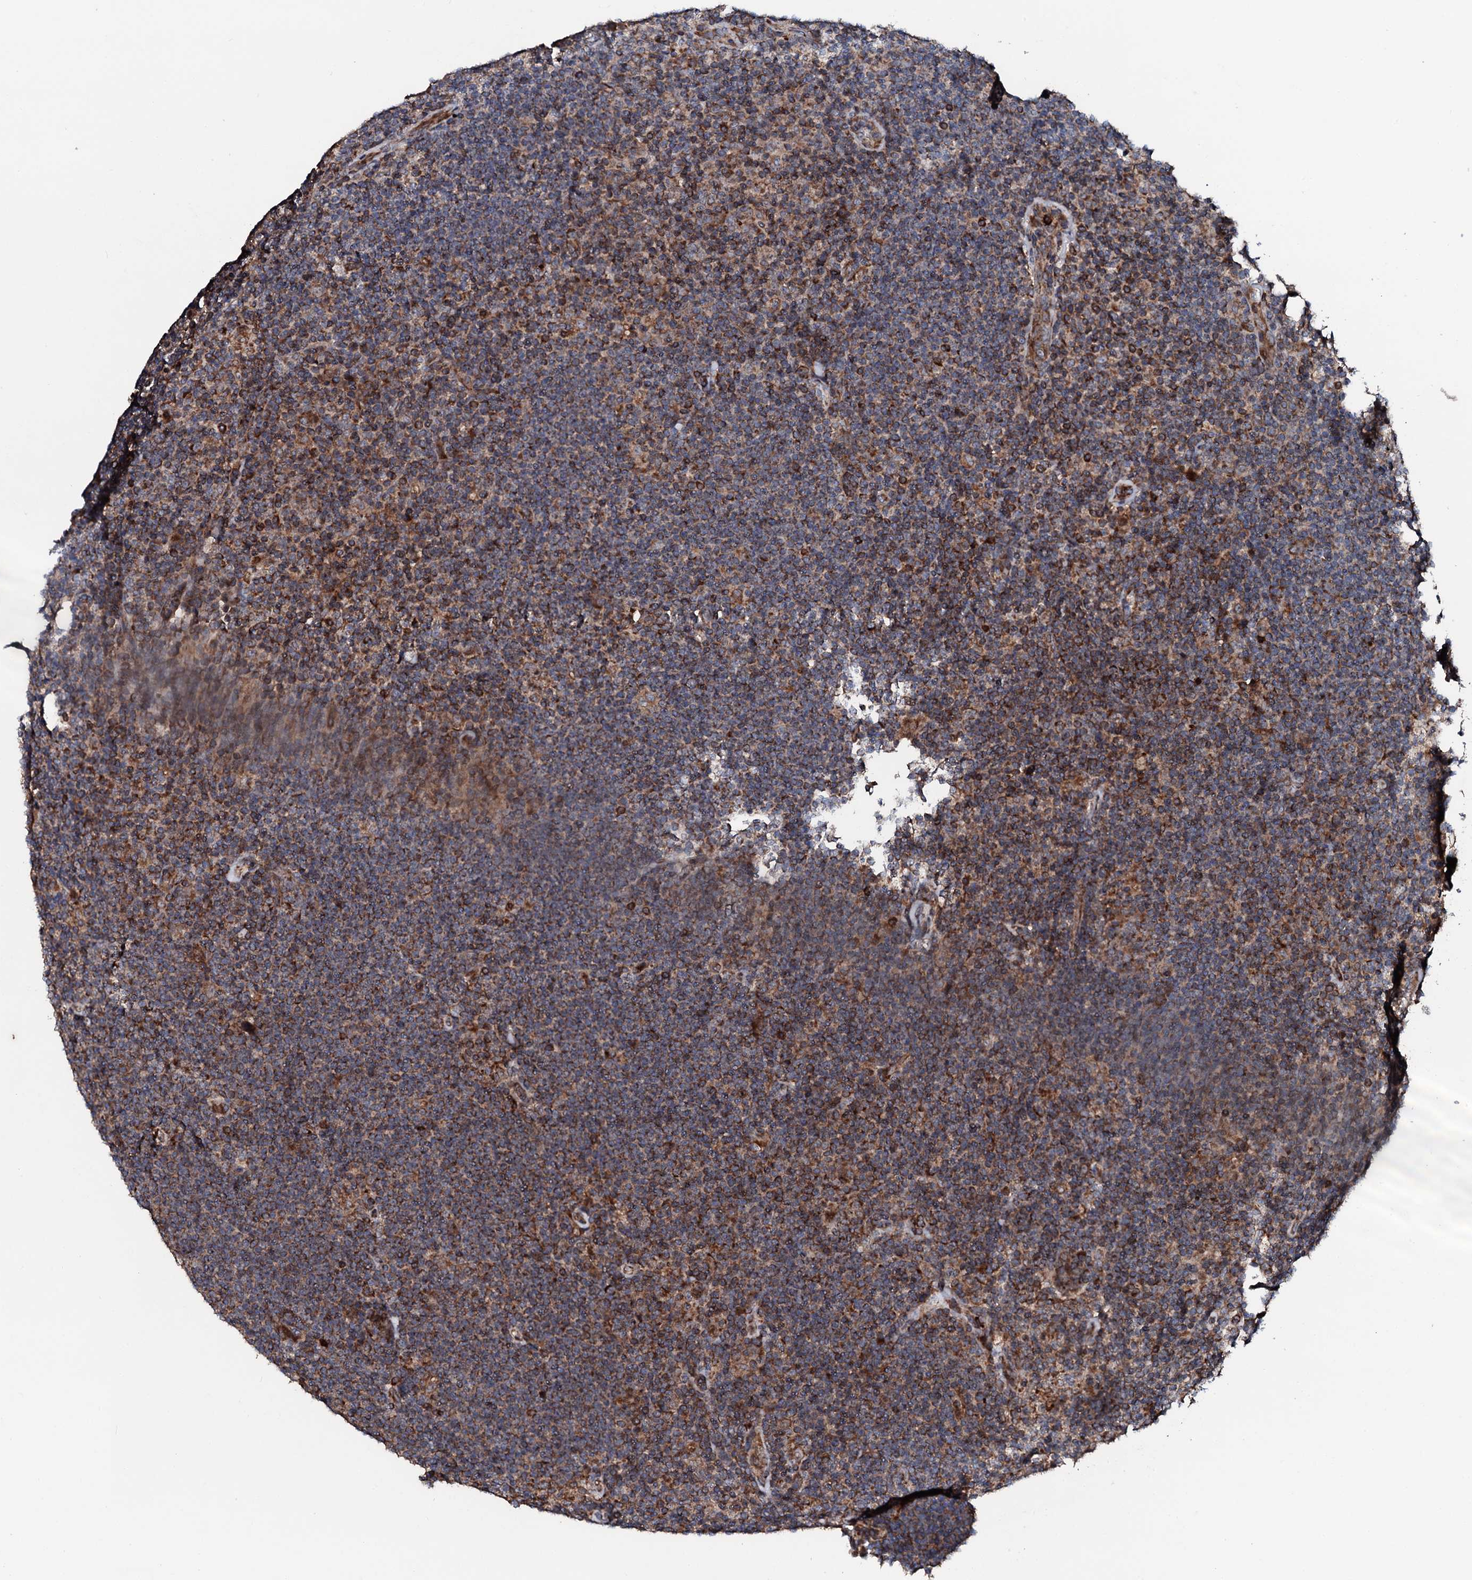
{"staining": {"intensity": "moderate", "quantity": ">75%", "location": "cytoplasmic/membranous"}, "tissue": "lymphoma", "cell_type": "Tumor cells", "image_type": "cancer", "snomed": [{"axis": "morphology", "description": "Hodgkin's disease, NOS"}, {"axis": "topography", "description": "Lymph node"}], "caption": "Hodgkin's disease stained with a brown dye shows moderate cytoplasmic/membranous positive positivity in approximately >75% of tumor cells.", "gene": "SDHAF2", "patient": {"sex": "female", "age": 57}}